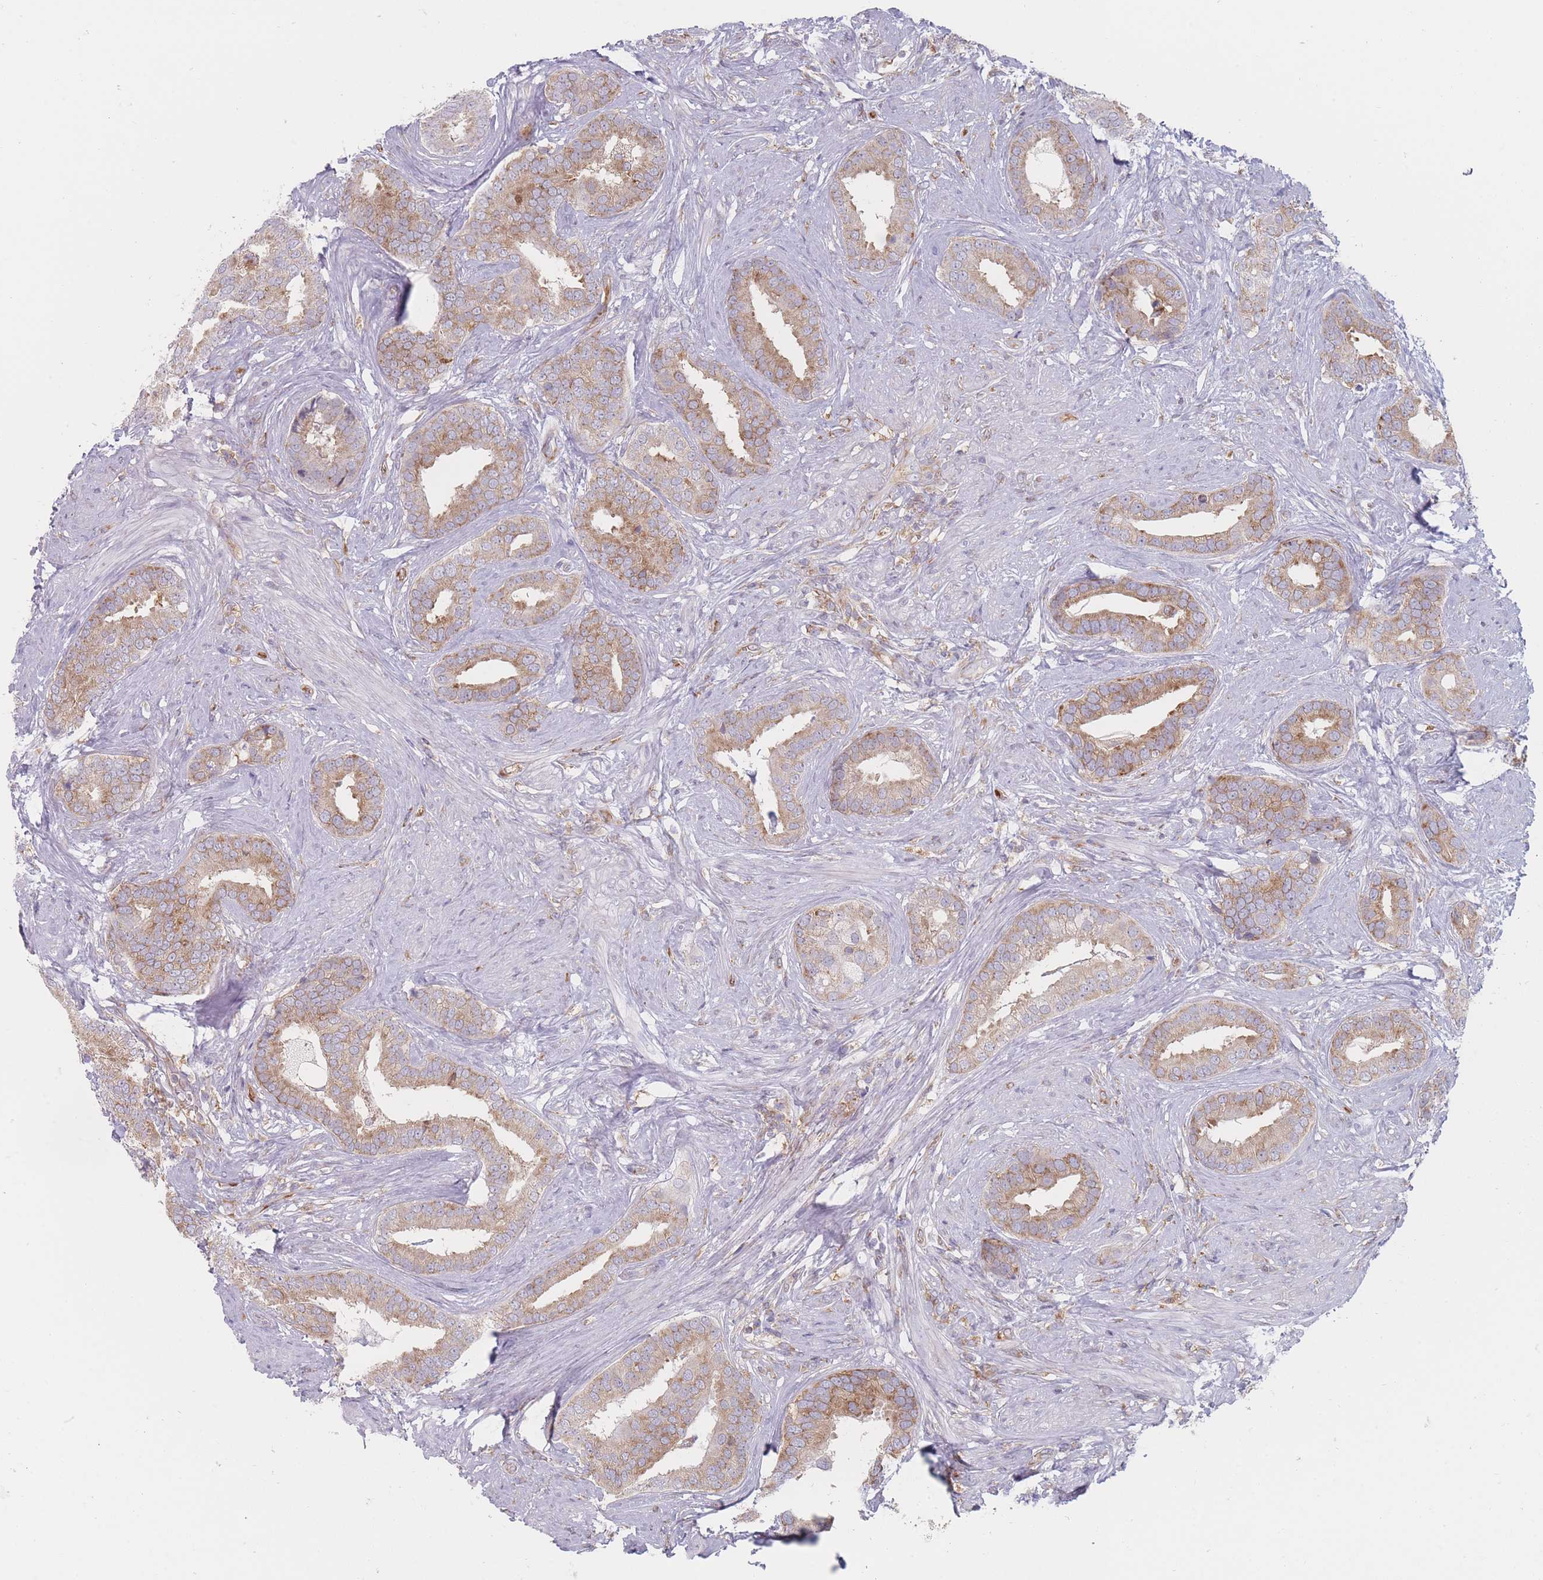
{"staining": {"intensity": "moderate", "quantity": "25%-75%", "location": "cytoplasmic/membranous"}, "tissue": "prostate cancer", "cell_type": "Tumor cells", "image_type": "cancer", "snomed": [{"axis": "morphology", "description": "Adenocarcinoma, High grade"}, {"axis": "topography", "description": "Prostate"}], "caption": "Tumor cells display medium levels of moderate cytoplasmic/membranous staining in about 25%-75% of cells in adenocarcinoma (high-grade) (prostate).", "gene": "MAP1S", "patient": {"sex": "male", "age": 55}}